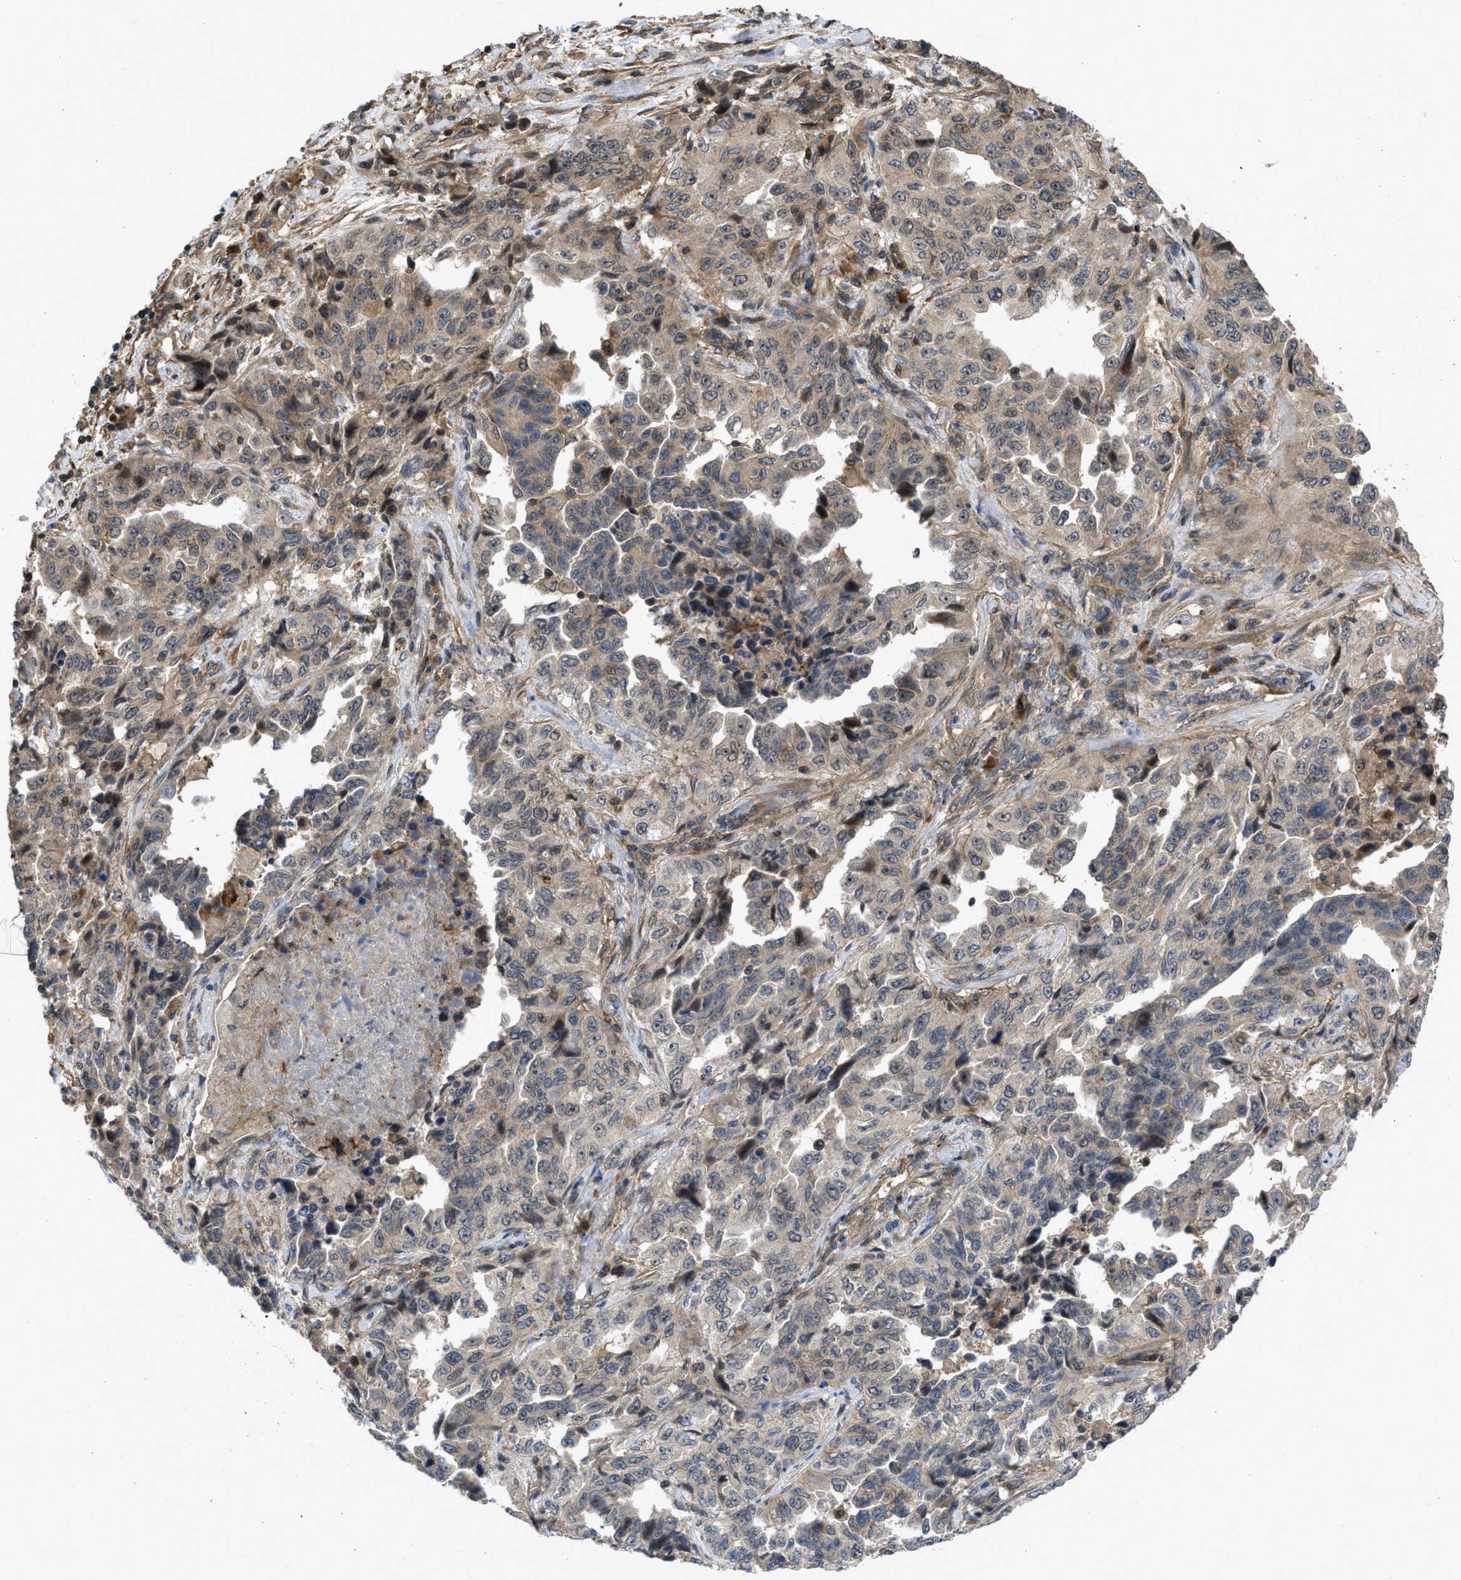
{"staining": {"intensity": "moderate", "quantity": "<25%", "location": "cytoplasmic/membranous,nuclear"}, "tissue": "lung cancer", "cell_type": "Tumor cells", "image_type": "cancer", "snomed": [{"axis": "morphology", "description": "Adenocarcinoma, NOS"}, {"axis": "topography", "description": "Lung"}], "caption": "Protein analysis of adenocarcinoma (lung) tissue shows moderate cytoplasmic/membranous and nuclear staining in about <25% of tumor cells. Using DAB (brown) and hematoxylin (blue) stains, captured at high magnification using brightfield microscopy.", "gene": "GPATCH2L", "patient": {"sex": "female", "age": 51}}